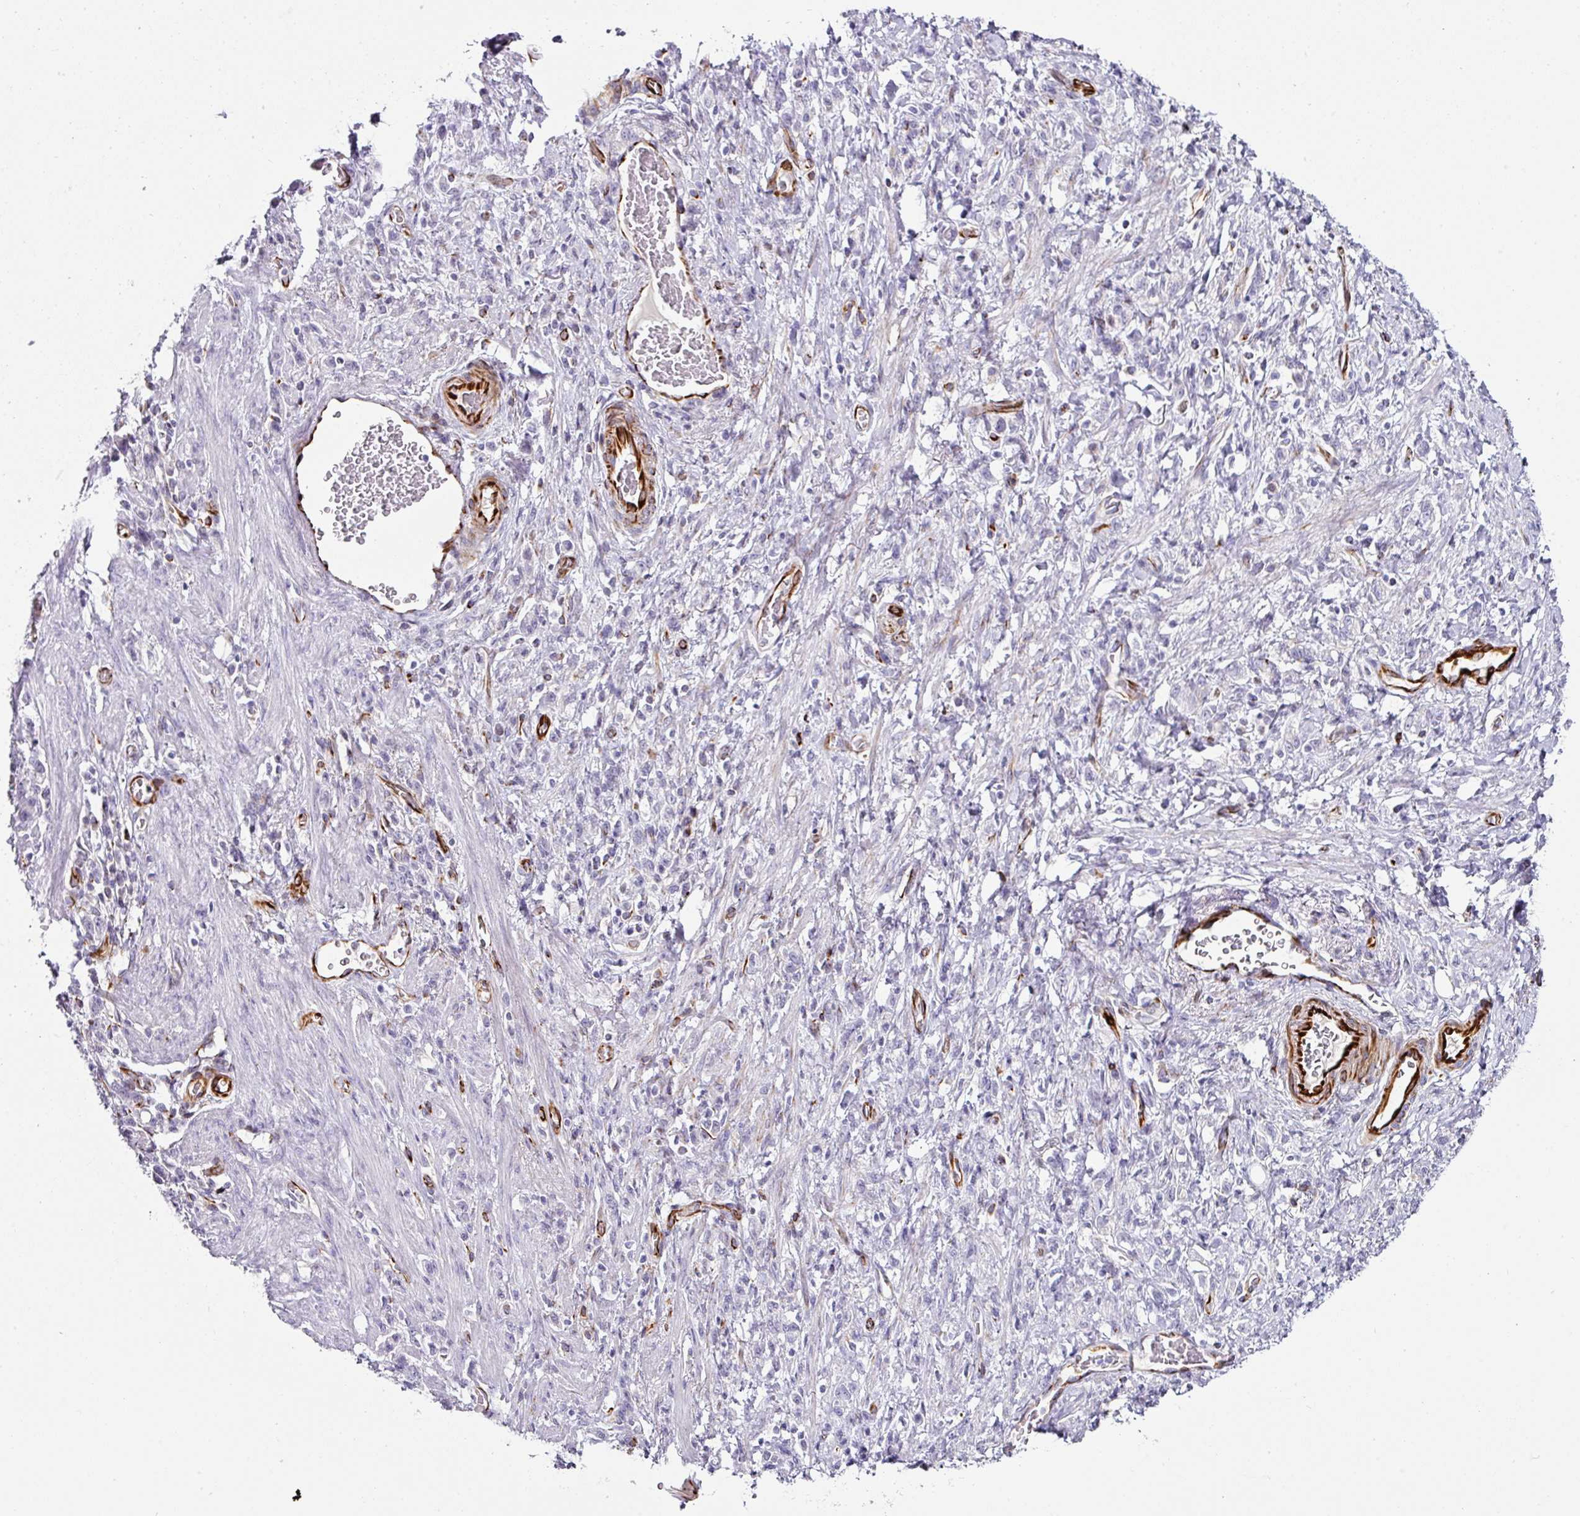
{"staining": {"intensity": "negative", "quantity": "none", "location": "none"}, "tissue": "stomach cancer", "cell_type": "Tumor cells", "image_type": "cancer", "snomed": [{"axis": "morphology", "description": "Adenocarcinoma, NOS"}, {"axis": "topography", "description": "Stomach"}], "caption": "Tumor cells show no significant protein positivity in adenocarcinoma (stomach).", "gene": "TMPRSS9", "patient": {"sex": "male", "age": 77}}